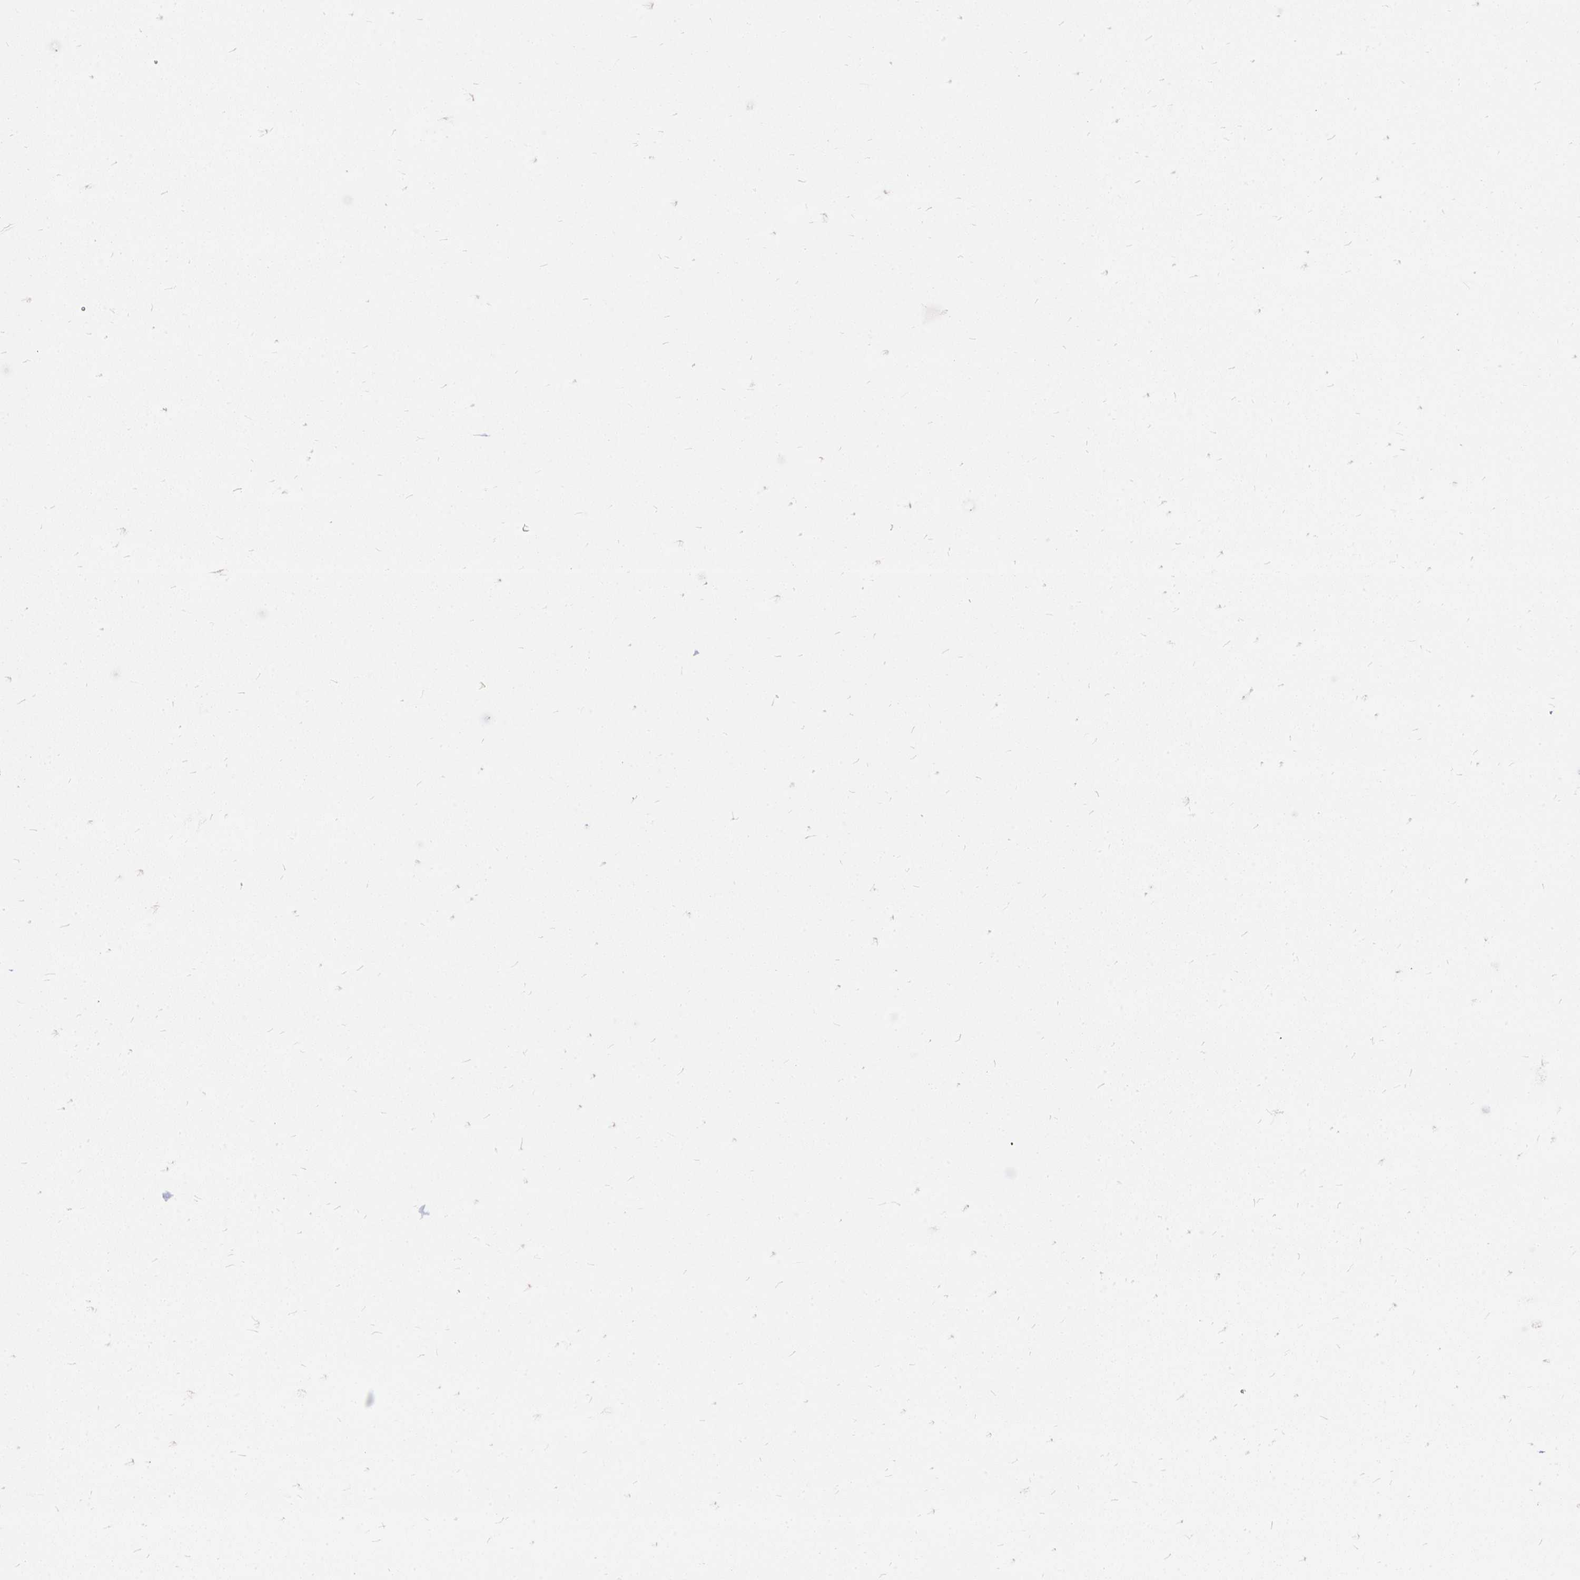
{"staining": {"intensity": "negative", "quantity": "none", "location": "none"}, "tissue": "parathyroid gland", "cell_type": "Glandular cells", "image_type": "normal", "snomed": [{"axis": "morphology", "description": "Normal tissue, NOS"}, {"axis": "topography", "description": "Parathyroid gland"}], "caption": "A micrograph of human parathyroid gland is negative for staining in glandular cells. Nuclei are stained in blue.", "gene": "TSPEAR", "patient": {"sex": "female", "age": 56}}